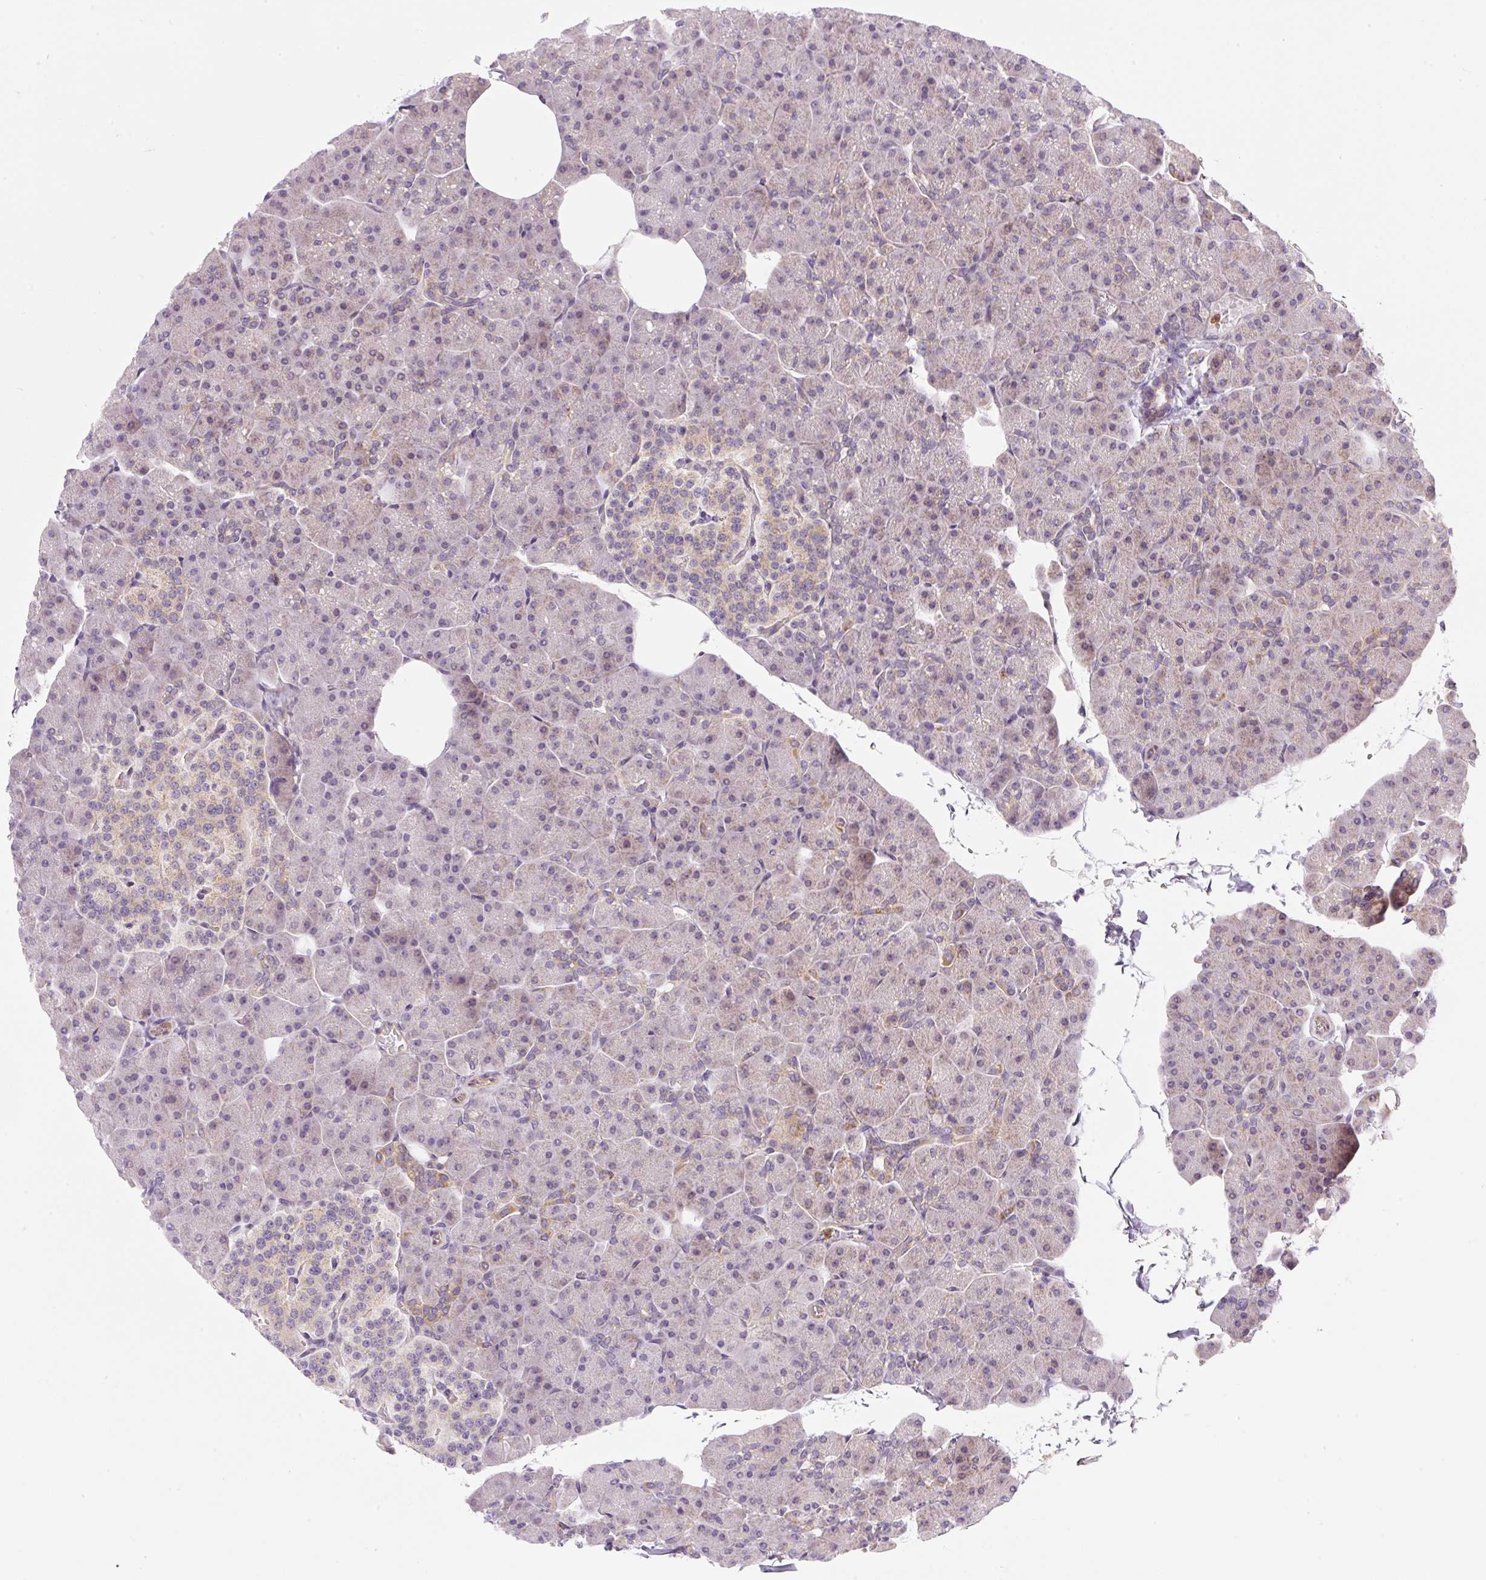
{"staining": {"intensity": "weak", "quantity": "25%-75%", "location": "cytoplasmic/membranous"}, "tissue": "pancreas", "cell_type": "Exocrine glandular cells", "image_type": "normal", "snomed": [{"axis": "morphology", "description": "Normal tissue, NOS"}, {"axis": "topography", "description": "Pancreas"}], "caption": "Exocrine glandular cells reveal weak cytoplasmic/membranous positivity in approximately 25%-75% of cells in benign pancreas.", "gene": "OMA1", "patient": {"sex": "male", "age": 35}}